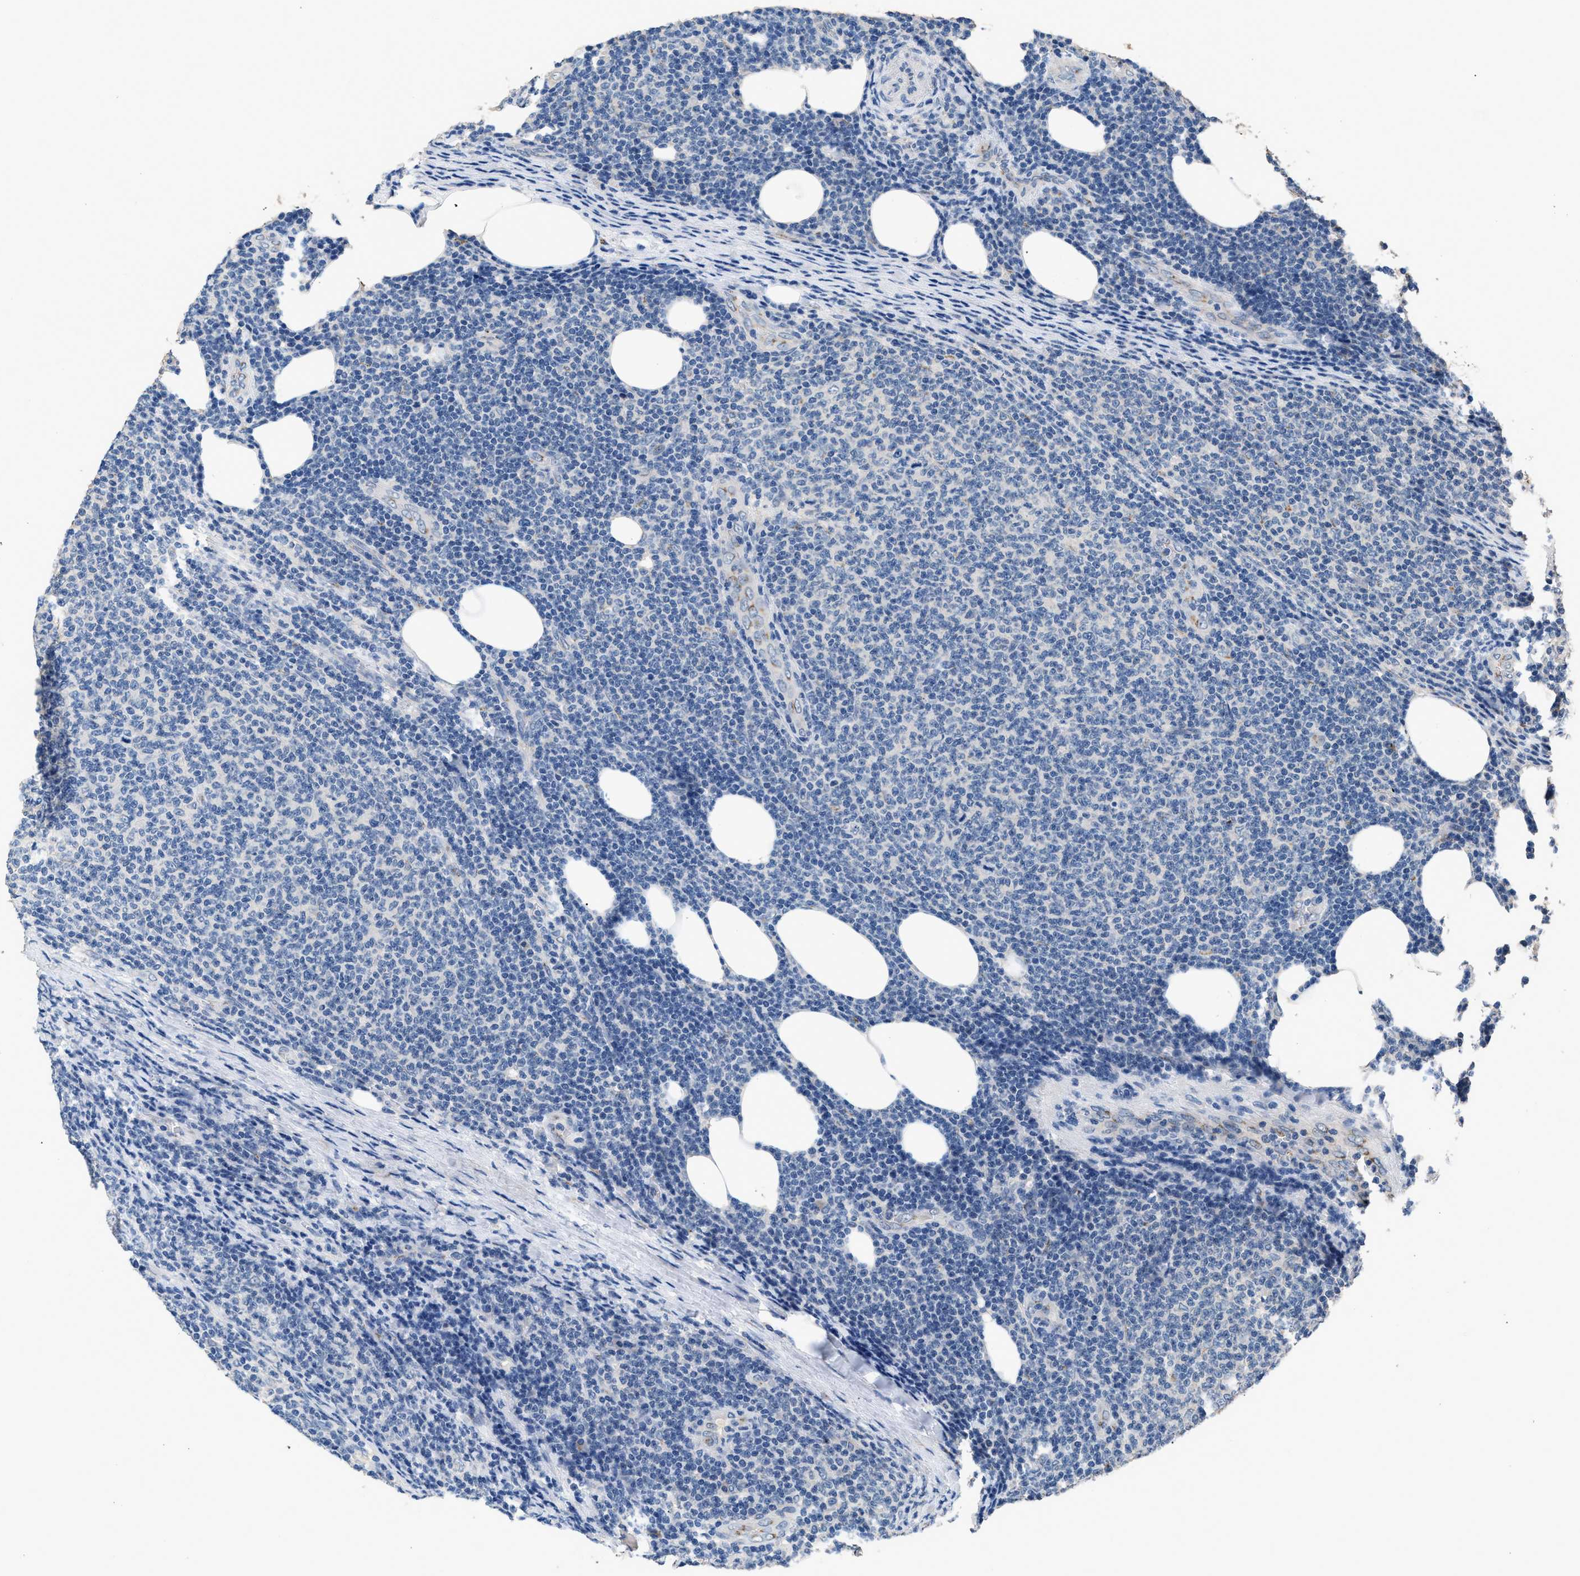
{"staining": {"intensity": "negative", "quantity": "none", "location": "none"}, "tissue": "lymphoma", "cell_type": "Tumor cells", "image_type": "cancer", "snomed": [{"axis": "morphology", "description": "Malignant lymphoma, non-Hodgkin's type, Low grade"}, {"axis": "topography", "description": "Lymph node"}], "caption": "Immunohistochemistry (IHC) photomicrograph of neoplastic tissue: lymphoma stained with DAB (3,3'-diaminobenzidine) shows no significant protein expression in tumor cells.", "gene": "GOLM1", "patient": {"sex": "male", "age": 66}}